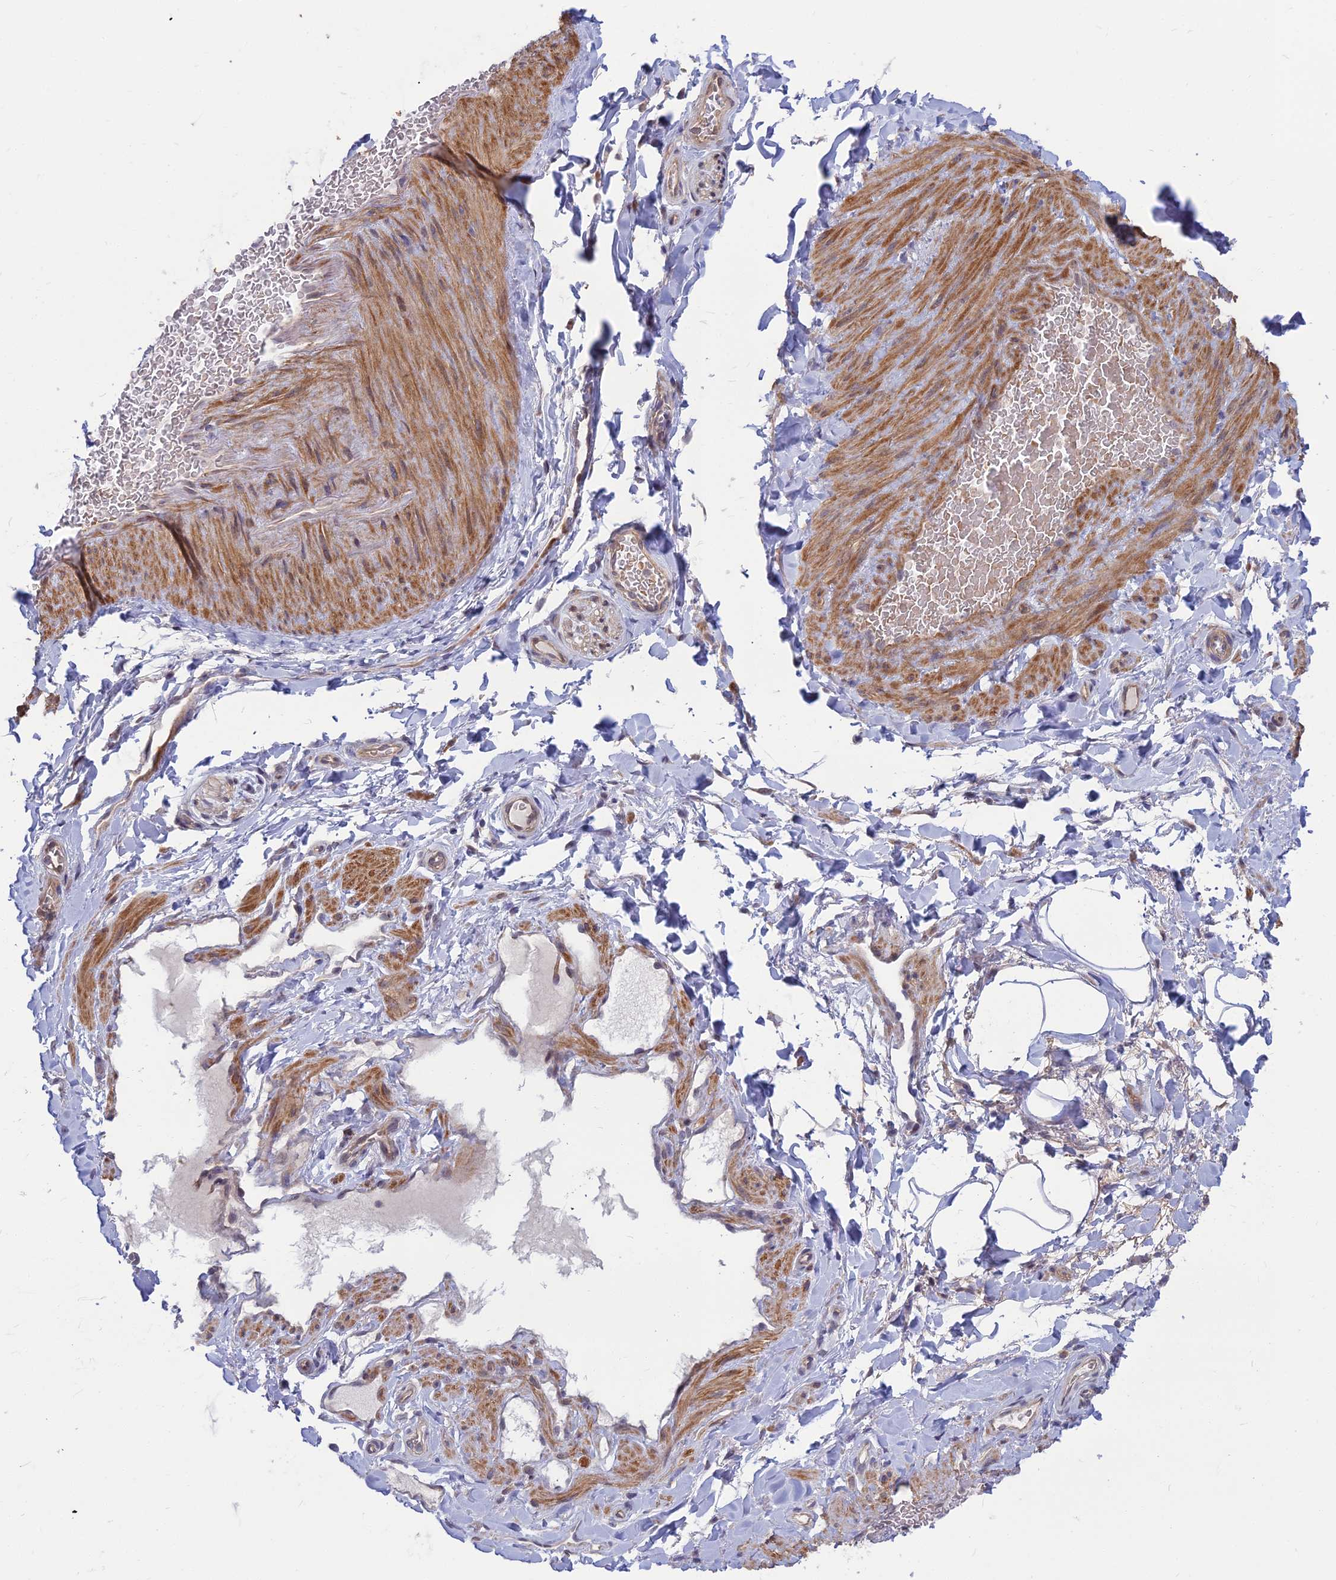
{"staining": {"intensity": "negative", "quantity": "none", "location": "none"}, "tissue": "adipose tissue", "cell_type": "Adipocytes", "image_type": "normal", "snomed": [{"axis": "morphology", "description": "Normal tissue, NOS"}, {"axis": "topography", "description": "Soft tissue"}, {"axis": "topography", "description": "Vascular tissue"}], "caption": "A high-resolution image shows immunohistochemistry (IHC) staining of benign adipose tissue, which shows no significant staining in adipocytes. (IHC, brightfield microscopy, high magnification).", "gene": "OPA3", "patient": {"sex": "male", "age": 54}}